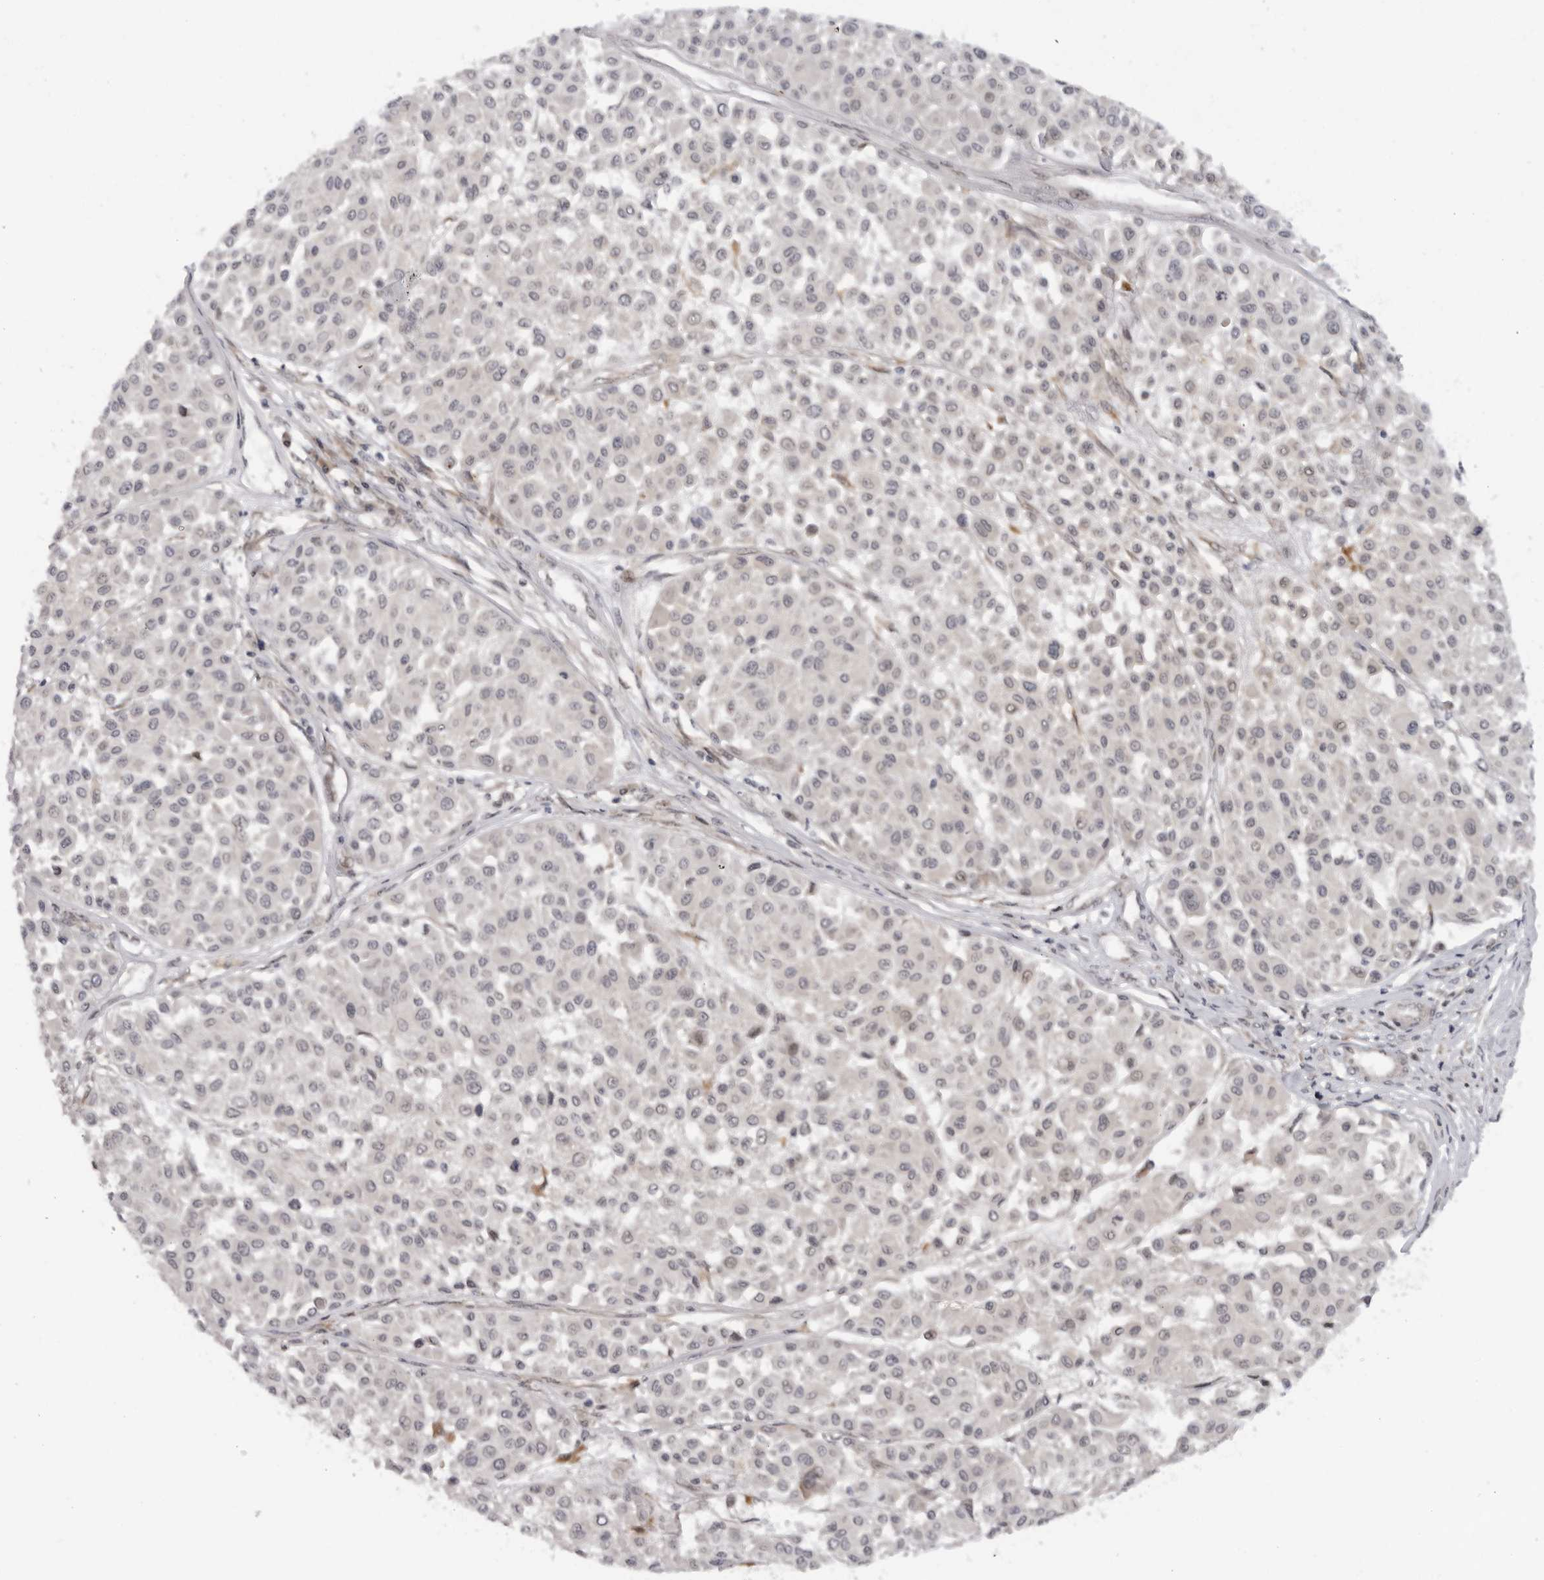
{"staining": {"intensity": "weak", "quantity": "<25%", "location": "nuclear"}, "tissue": "melanoma", "cell_type": "Tumor cells", "image_type": "cancer", "snomed": [{"axis": "morphology", "description": "Malignant melanoma, Metastatic site"}, {"axis": "topography", "description": "Soft tissue"}], "caption": "A high-resolution micrograph shows IHC staining of malignant melanoma (metastatic site), which demonstrates no significant expression in tumor cells.", "gene": "ALPK2", "patient": {"sex": "male", "age": 41}}